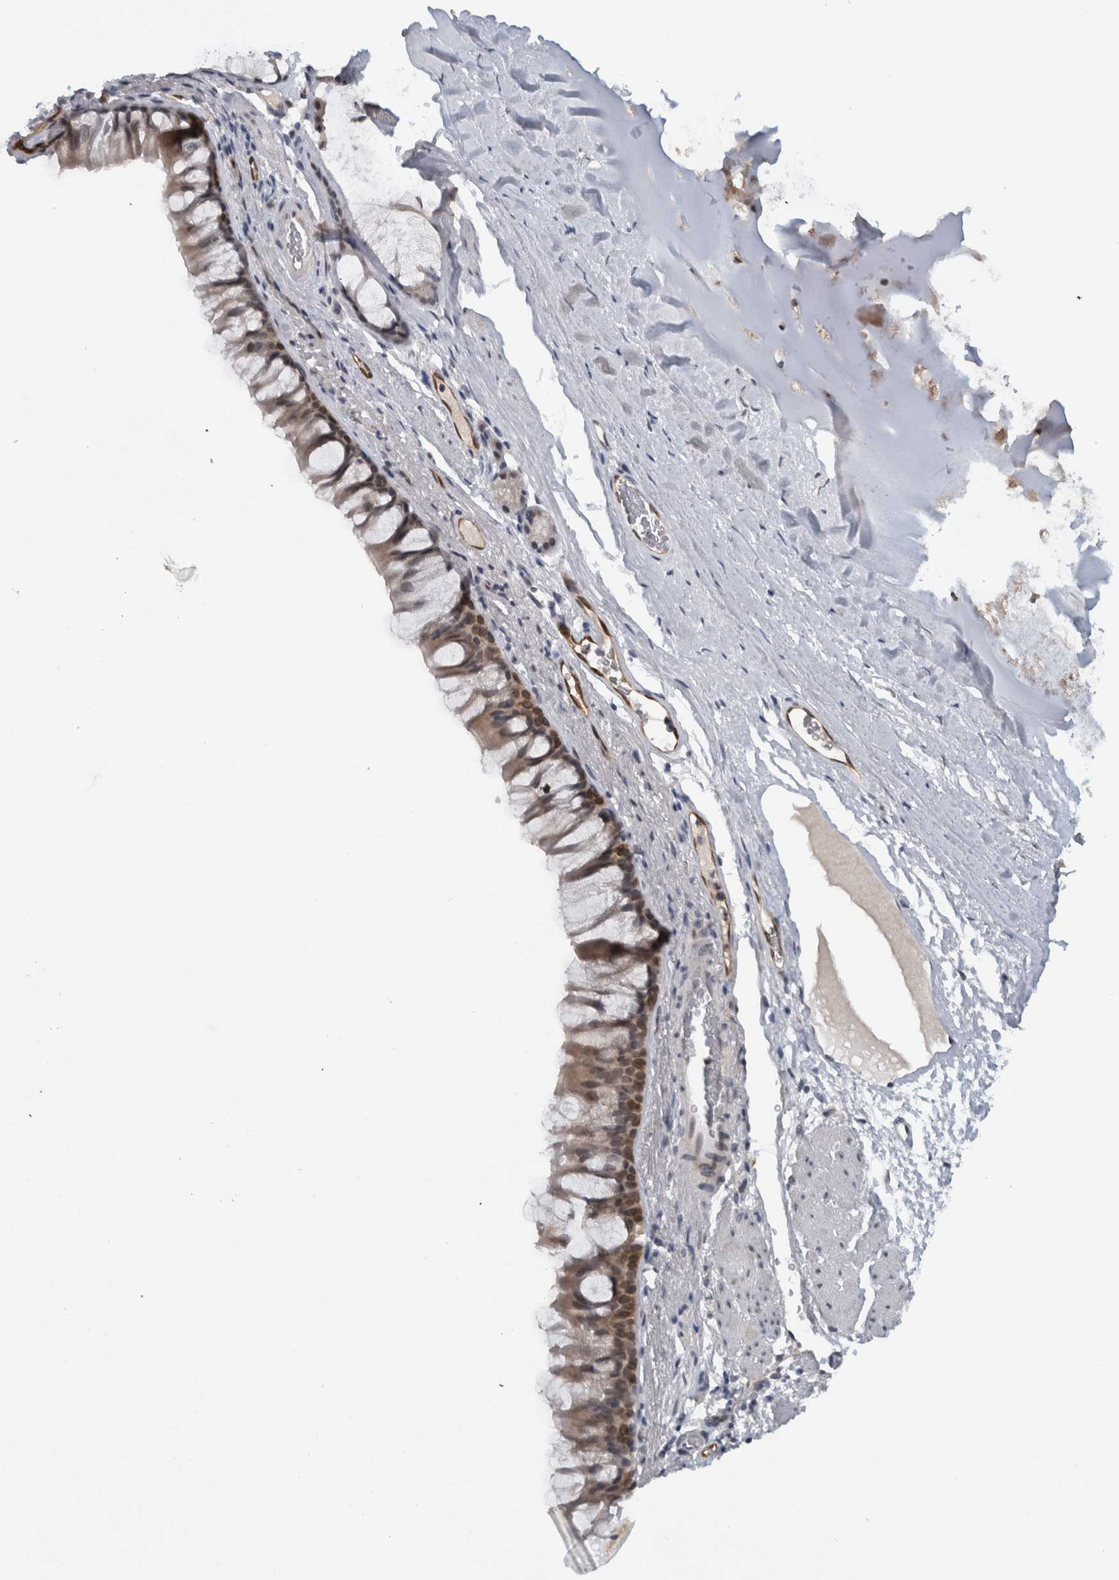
{"staining": {"intensity": "moderate", "quantity": "25%-75%", "location": "cytoplasmic/membranous,nuclear"}, "tissue": "bronchus", "cell_type": "Respiratory epithelial cells", "image_type": "normal", "snomed": [{"axis": "morphology", "description": "Normal tissue, NOS"}, {"axis": "topography", "description": "Cartilage tissue"}, {"axis": "topography", "description": "Bronchus"}], "caption": "Unremarkable bronchus was stained to show a protein in brown. There is medium levels of moderate cytoplasmic/membranous,nuclear expression in approximately 25%-75% of respiratory epithelial cells. The protein of interest is shown in brown color, while the nuclei are stained blue.", "gene": "PRXL2A", "patient": {"sex": "female", "age": 53}}